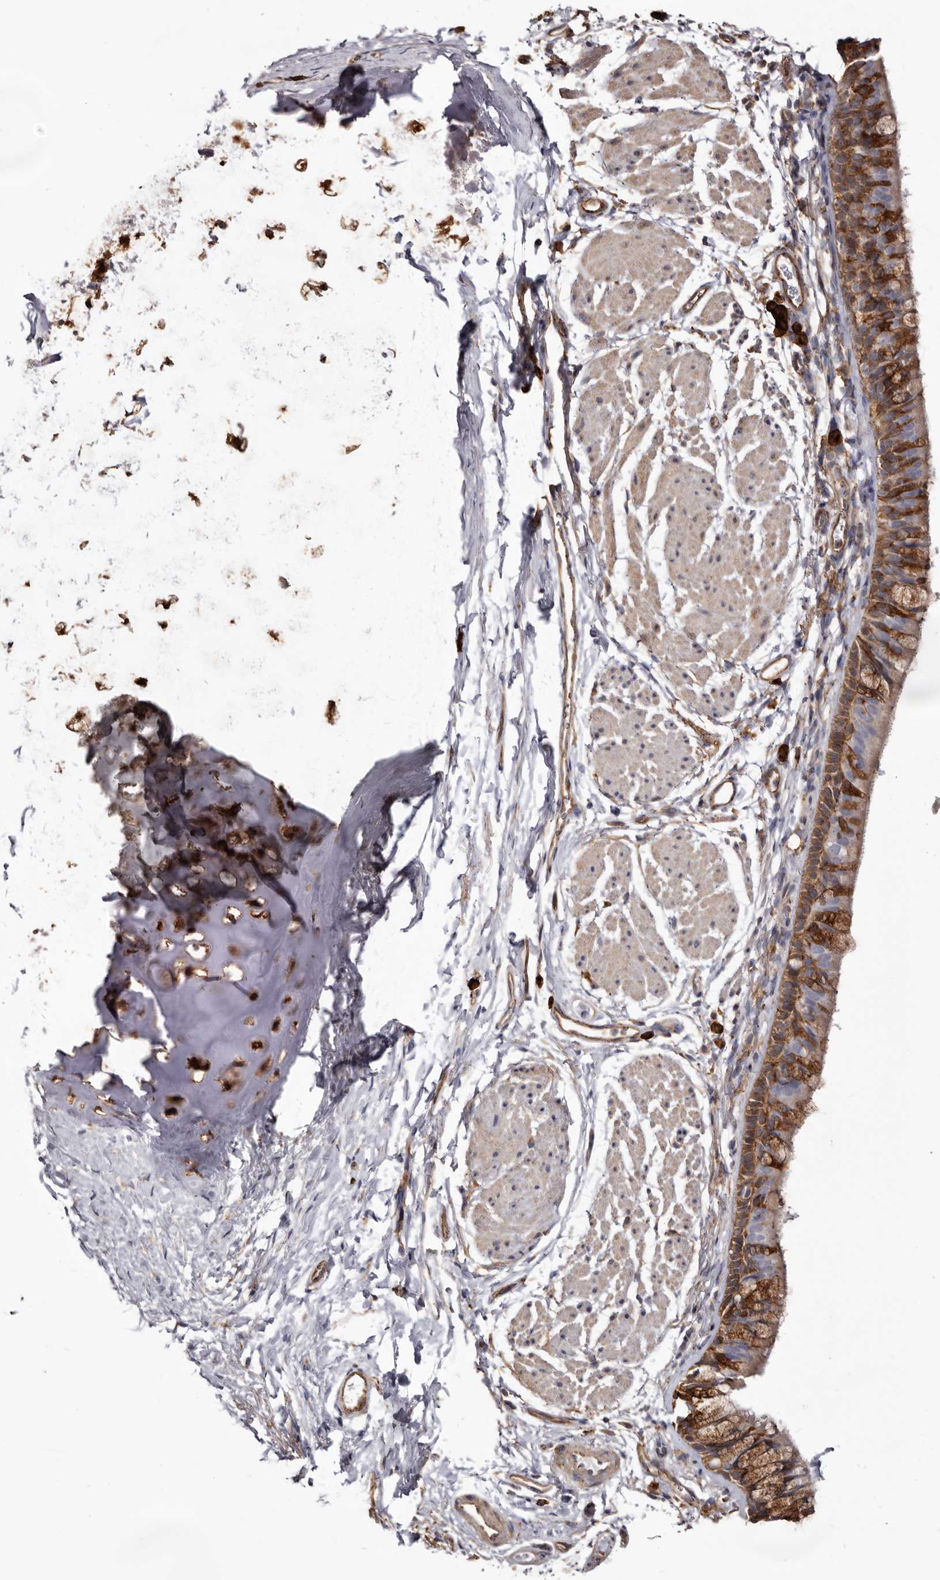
{"staining": {"intensity": "moderate", "quantity": ">75%", "location": "cytoplasmic/membranous"}, "tissue": "bronchus", "cell_type": "Respiratory epithelial cells", "image_type": "normal", "snomed": [{"axis": "morphology", "description": "Normal tissue, NOS"}, {"axis": "topography", "description": "Cartilage tissue"}, {"axis": "topography", "description": "Bronchus"}], "caption": "A high-resolution micrograph shows immunohistochemistry (IHC) staining of unremarkable bronchus, which displays moderate cytoplasmic/membranous positivity in approximately >75% of respiratory epithelial cells. The protein of interest is stained brown, and the nuclei are stained in blue (DAB (3,3'-diaminobenzidine) IHC with brightfield microscopy, high magnification).", "gene": "TPD52", "patient": {"sex": "female", "age": 53}}